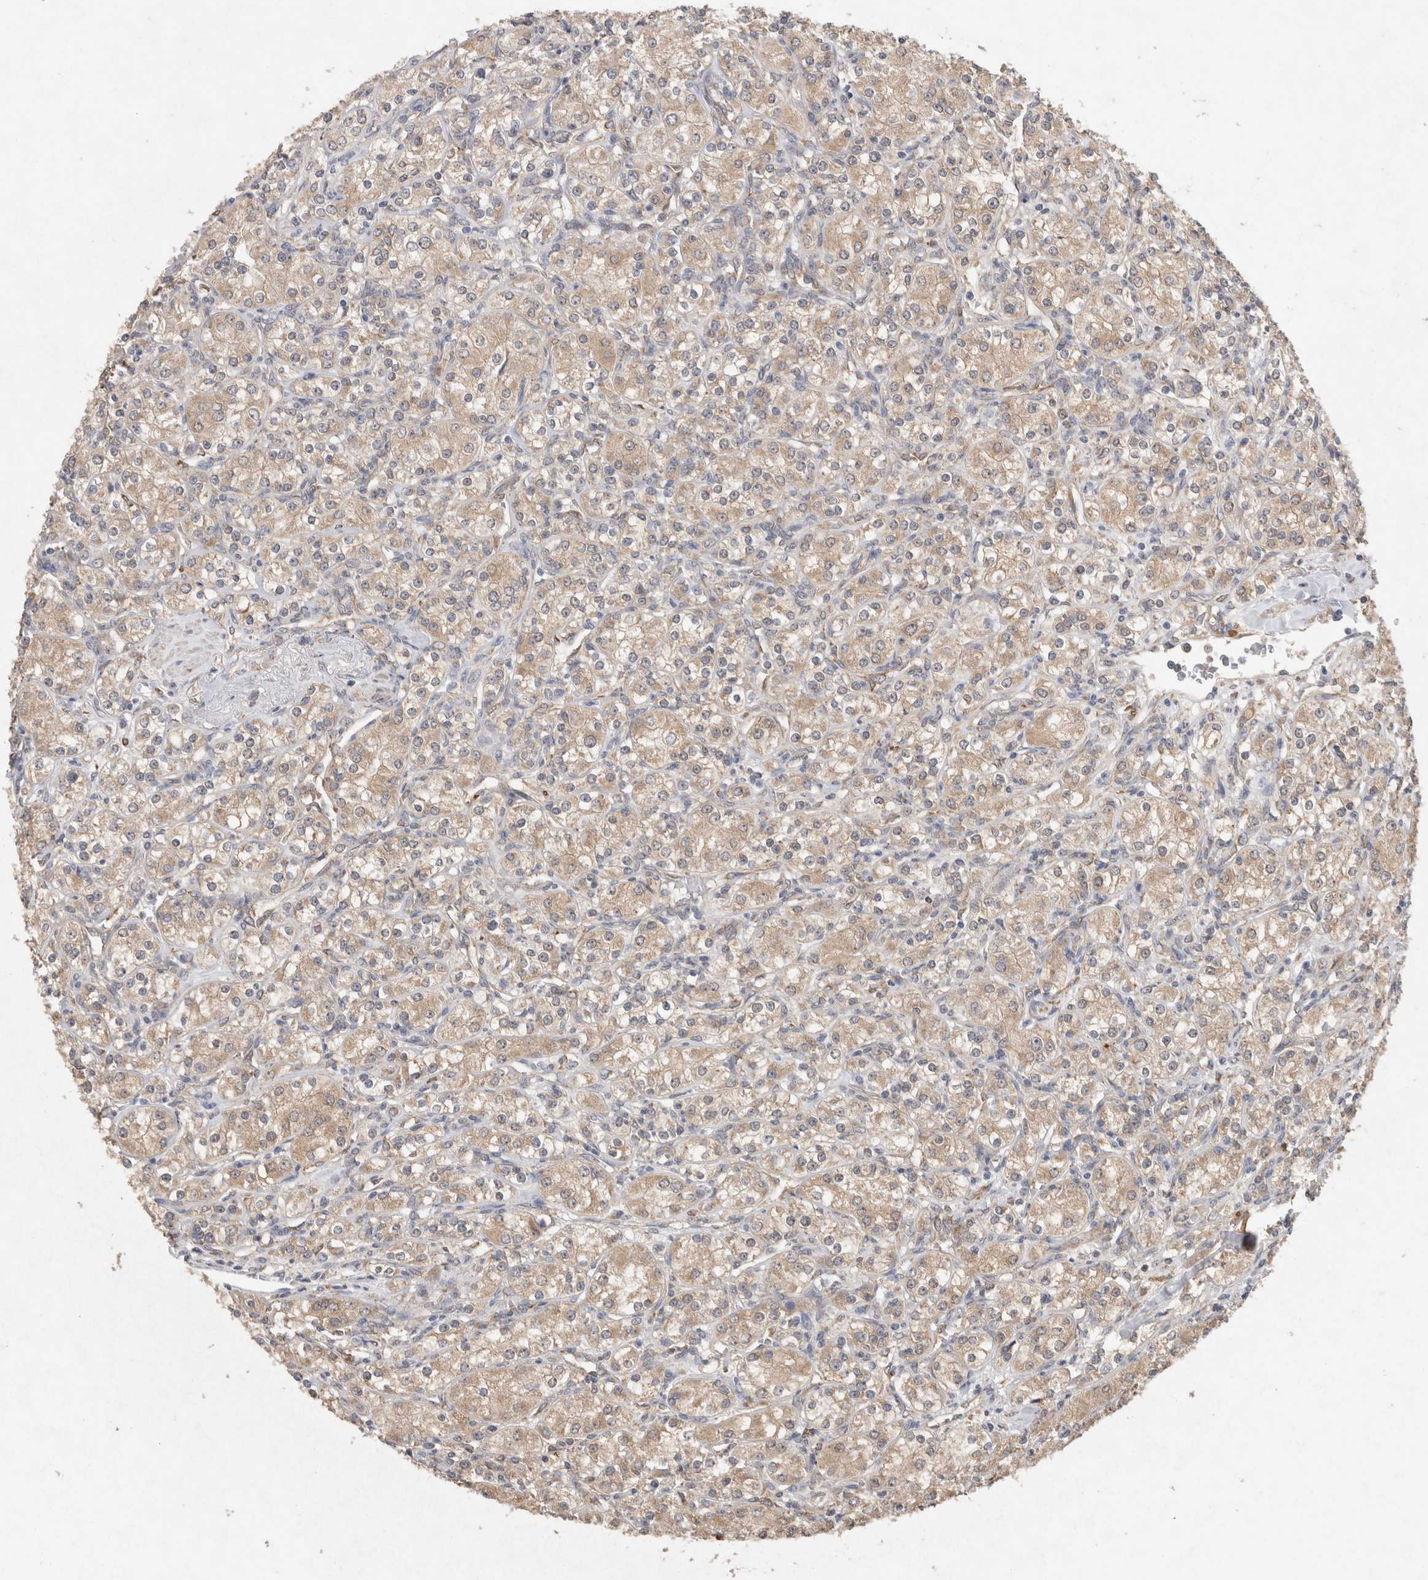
{"staining": {"intensity": "weak", "quantity": ">75%", "location": "cytoplasmic/membranous"}, "tissue": "renal cancer", "cell_type": "Tumor cells", "image_type": "cancer", "snomed": [{"axis": "morphology", "description": "Adenocarcinoma, NOS"}, {"axis": "topography", "description": "Kidney"}], "caption": "Immunohistochemistry image of human renal cancer (adenocarcinoma) stained for a protein (brown), which exhibits low levels of weak cytoplasmic/membranous expression in approximately >75% of tumor cells.", "gene": "RAB14", "patient": {"sex": "male", "age": 77}}